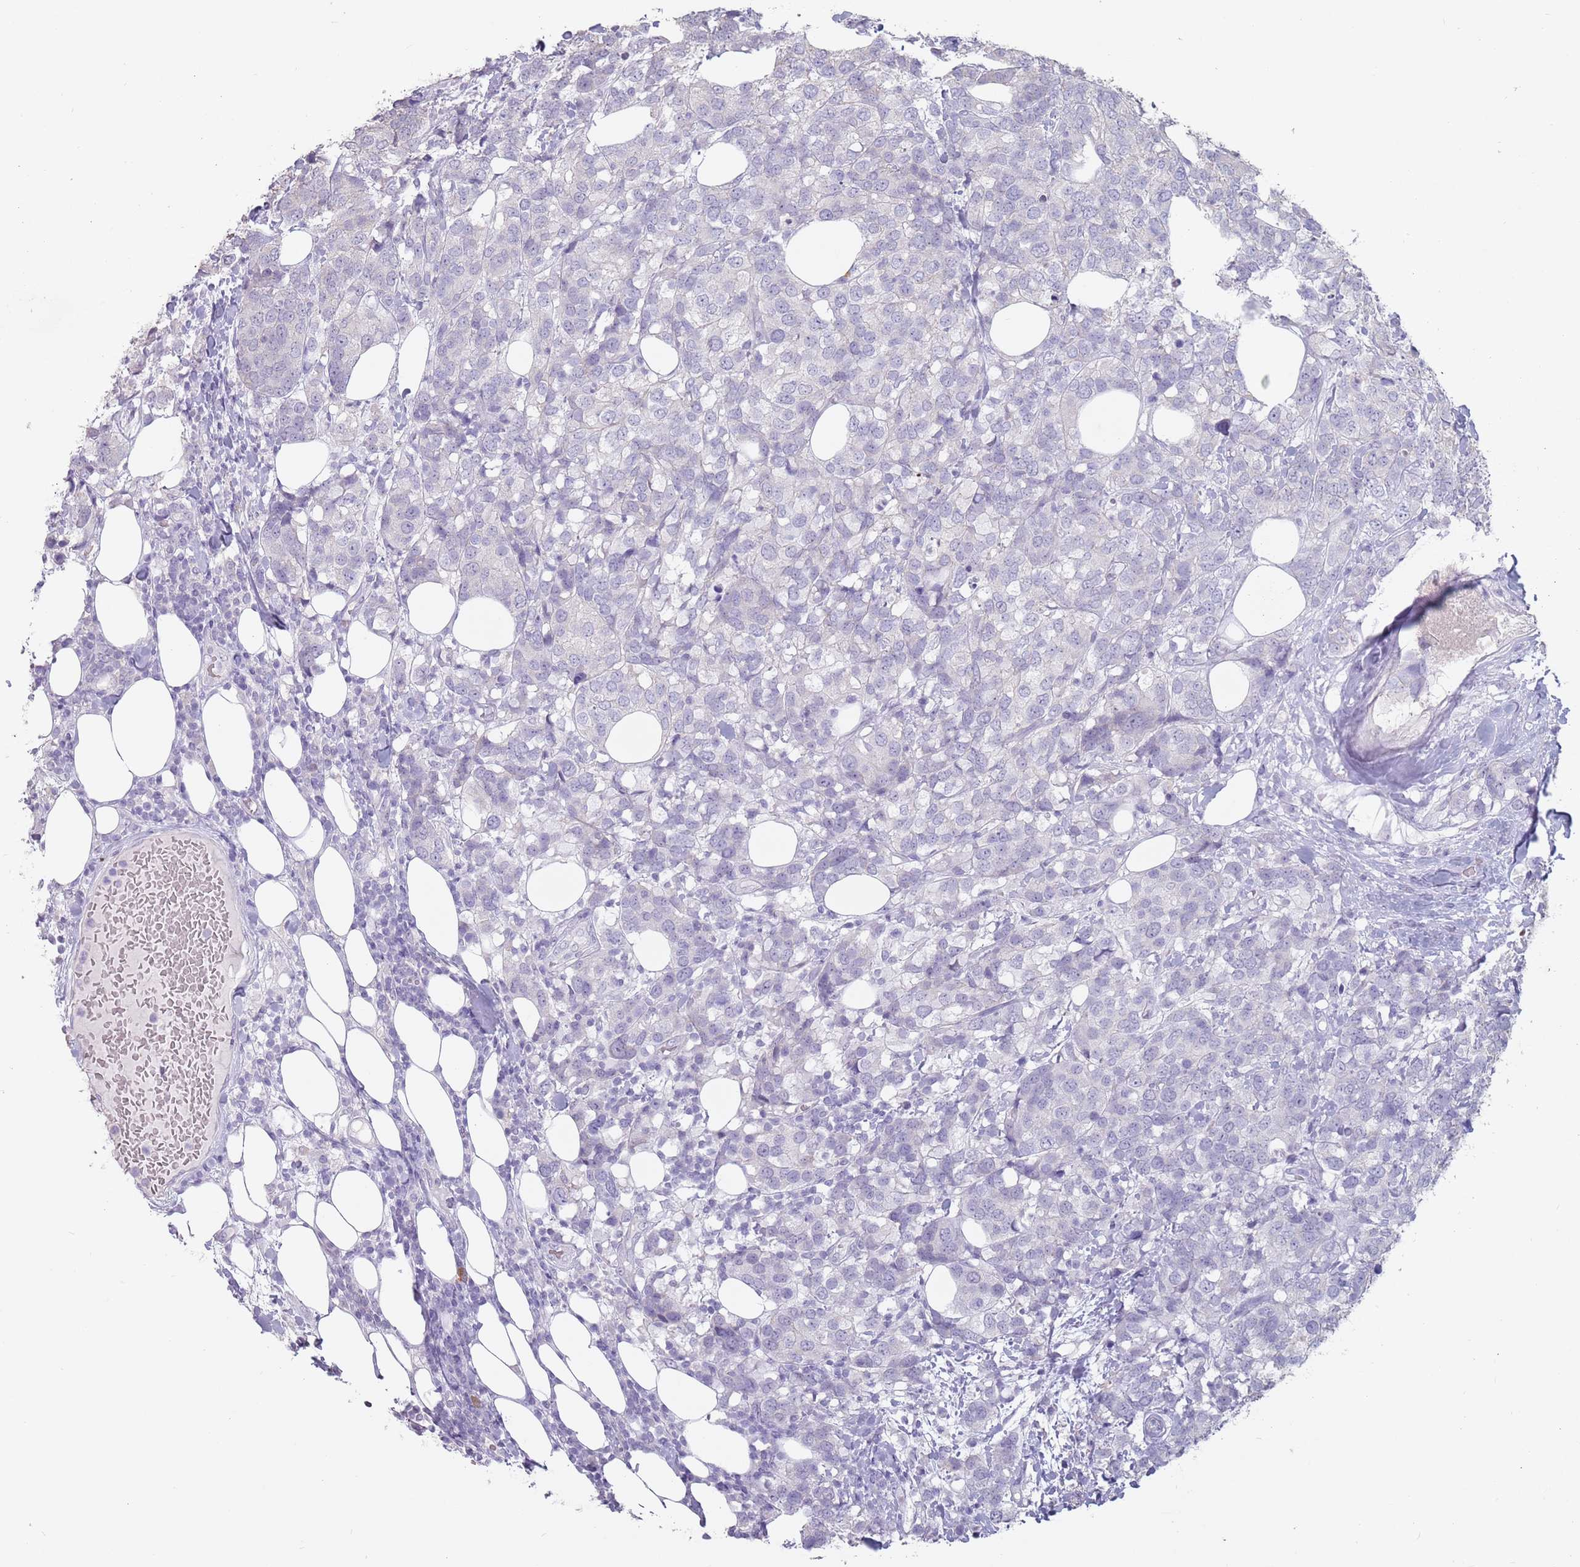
{"staining": {"intensity": "negative", "quantity": "none", "location": "none"}, "tissue": "breast cancer", "cell_type": "Tumor cells", "image_type": "cancer", "snomed": [{"axis": "morphology", "description": "Lobular carcinoma"}, {"axis": "topography", "description": "Breast"}], "caption": "Tumor cells show no significant protein staining in breast cancer (lobular carcinoma). (Immunohistochemistry, brightfield microscopy, high magnification).", "gene": "STYK1", "patient": {"sex": "female", "age": 59}}